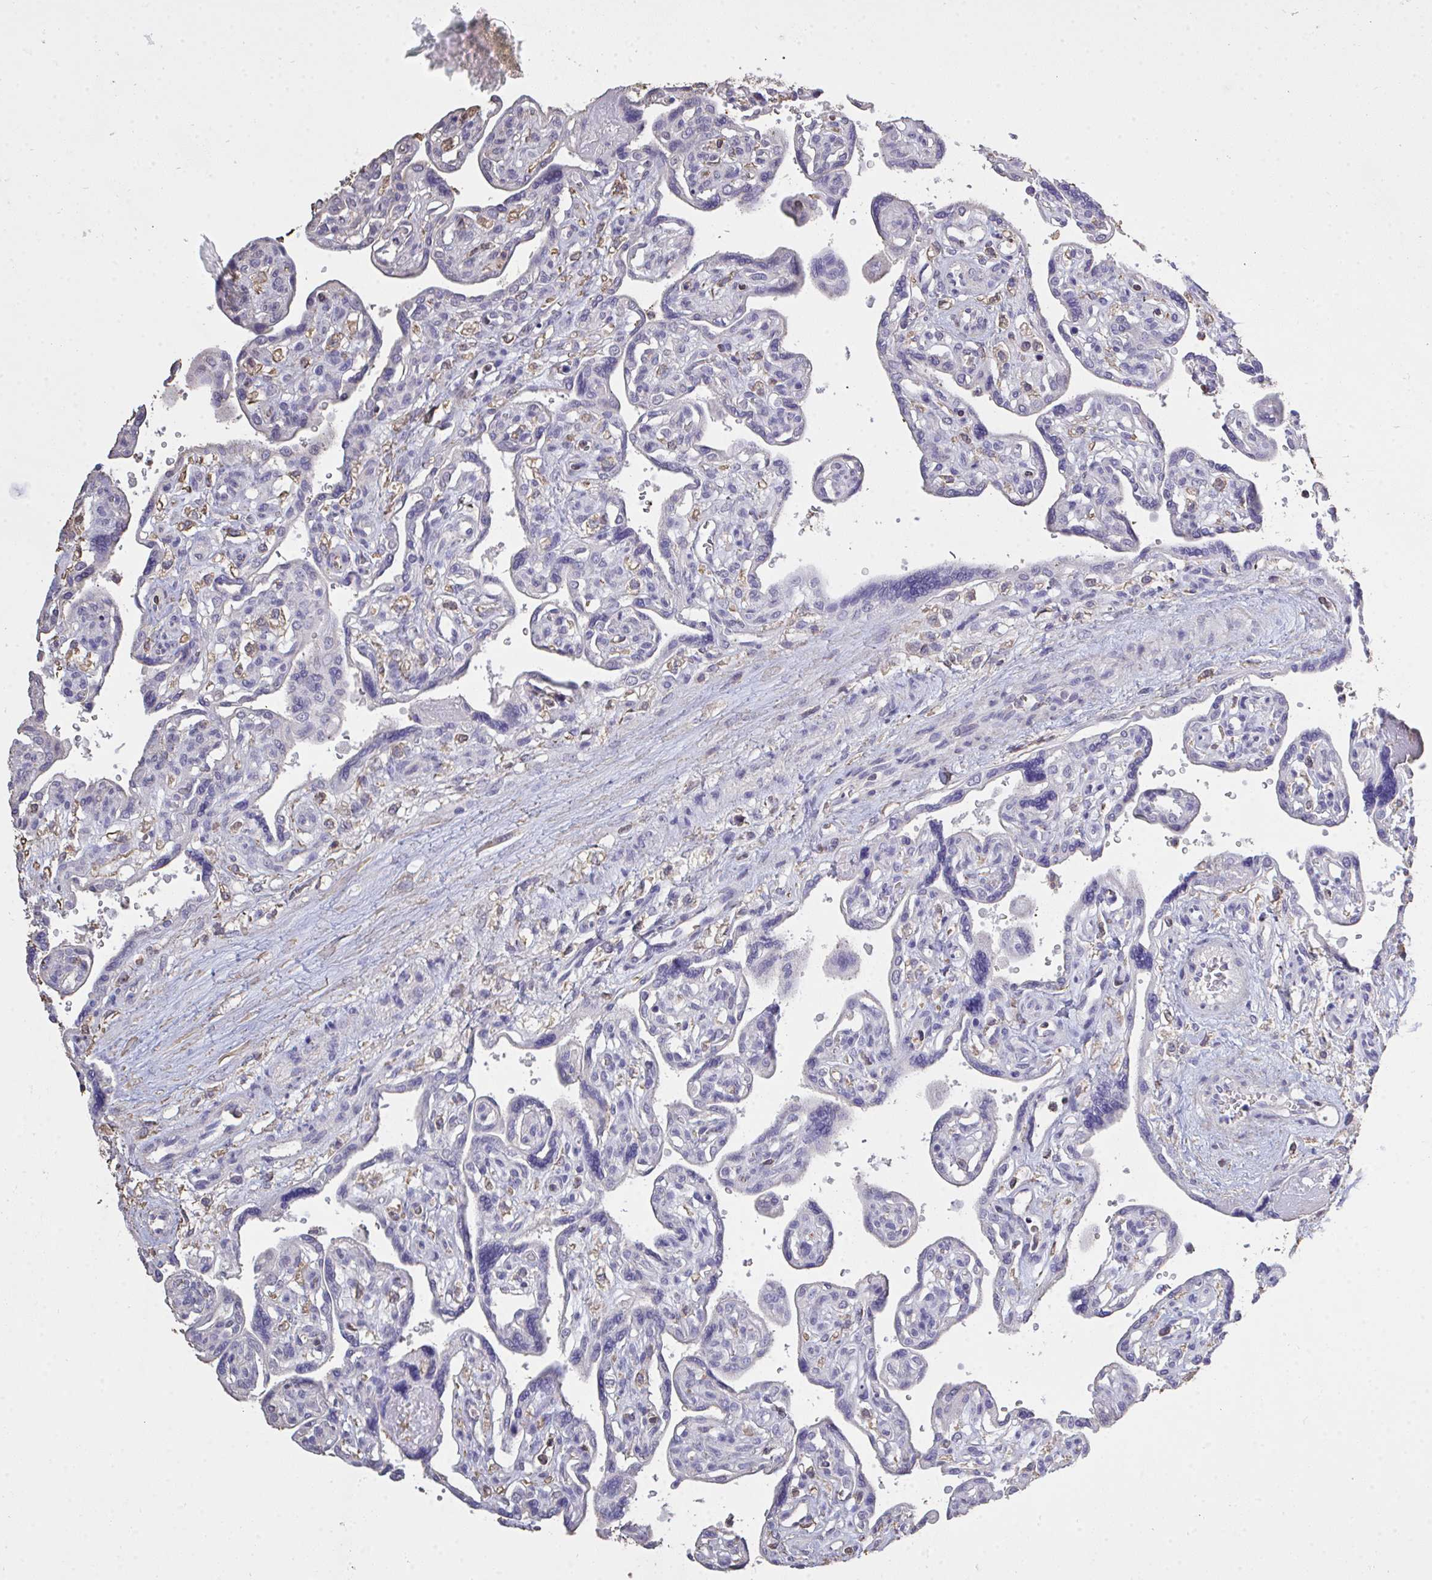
{"staining": {"intensity": "negative", "quantity": "none", "location": "none"}, "tissue": "placenta", "cell_type": "Decidual cells", "image_type": "normal", "snomed": [{"axis": "morphology", "description": "Normal tissue, NOS"}, {"axis": "topography", "description": "Placenta"}], "caption": "This is an IHC image of normal human placenta. There is no positivity in decidual cells.", "gene": "IL23R", "patient": {"sex": "female", "age": 39}}